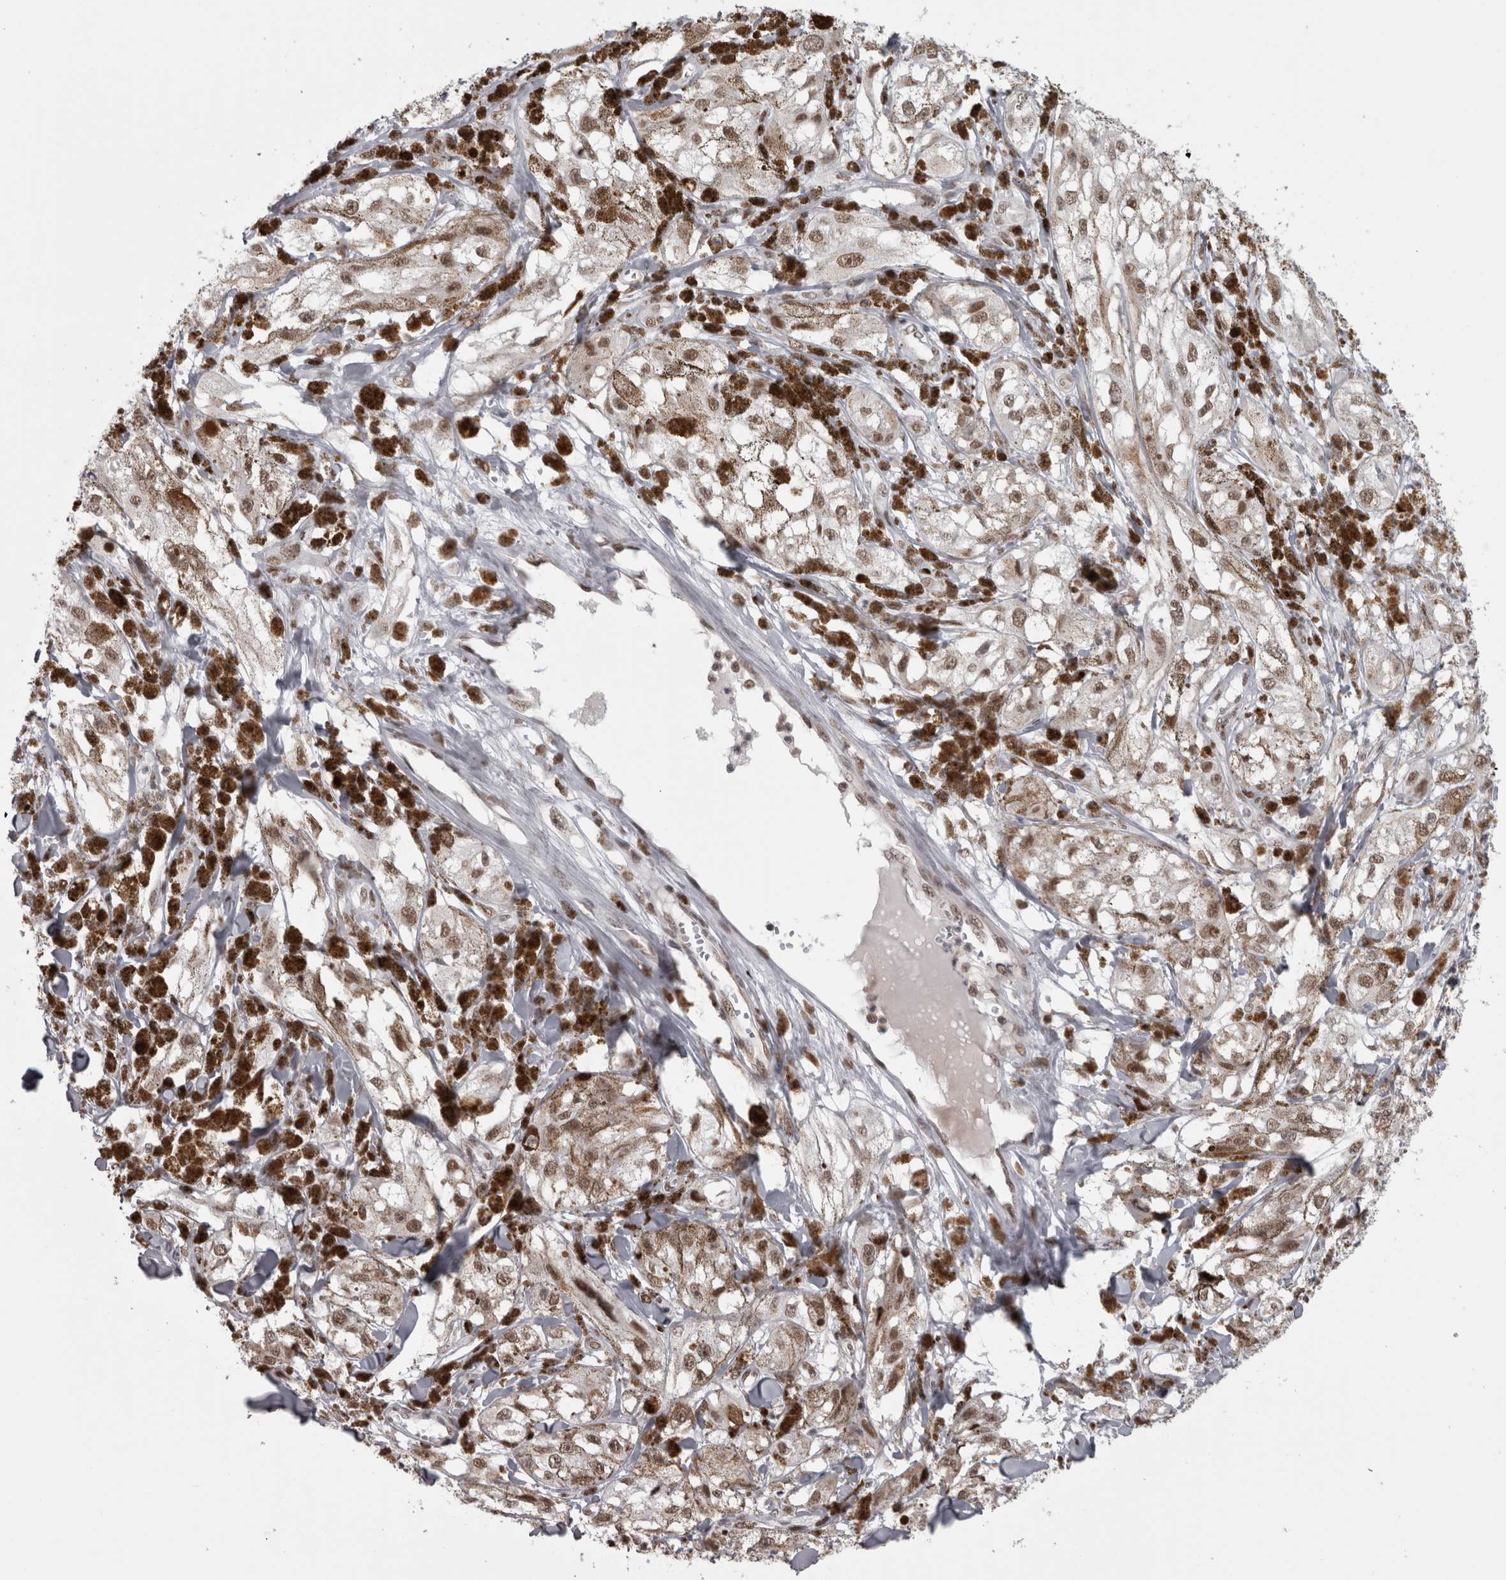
{"staining": {"intensity": "moderate", "quantity": ">75%", "location": "nuclear"}, "tissue": "melanoma", "cell_type": "Tumor cells", "image_type": "cancer", "snomed": [{"axis": "morphology", "description": "Malignant melanoma, NOS"}, {"axis": "topography", "description": "Skin"}], "caption": "DAB immunohistochemical staining of human melanoma reveals moderate nuclear protein expression in about >75% of tumor cells.", "gene": "MICU3", "patient": {"sex": "male", "age": 88}}